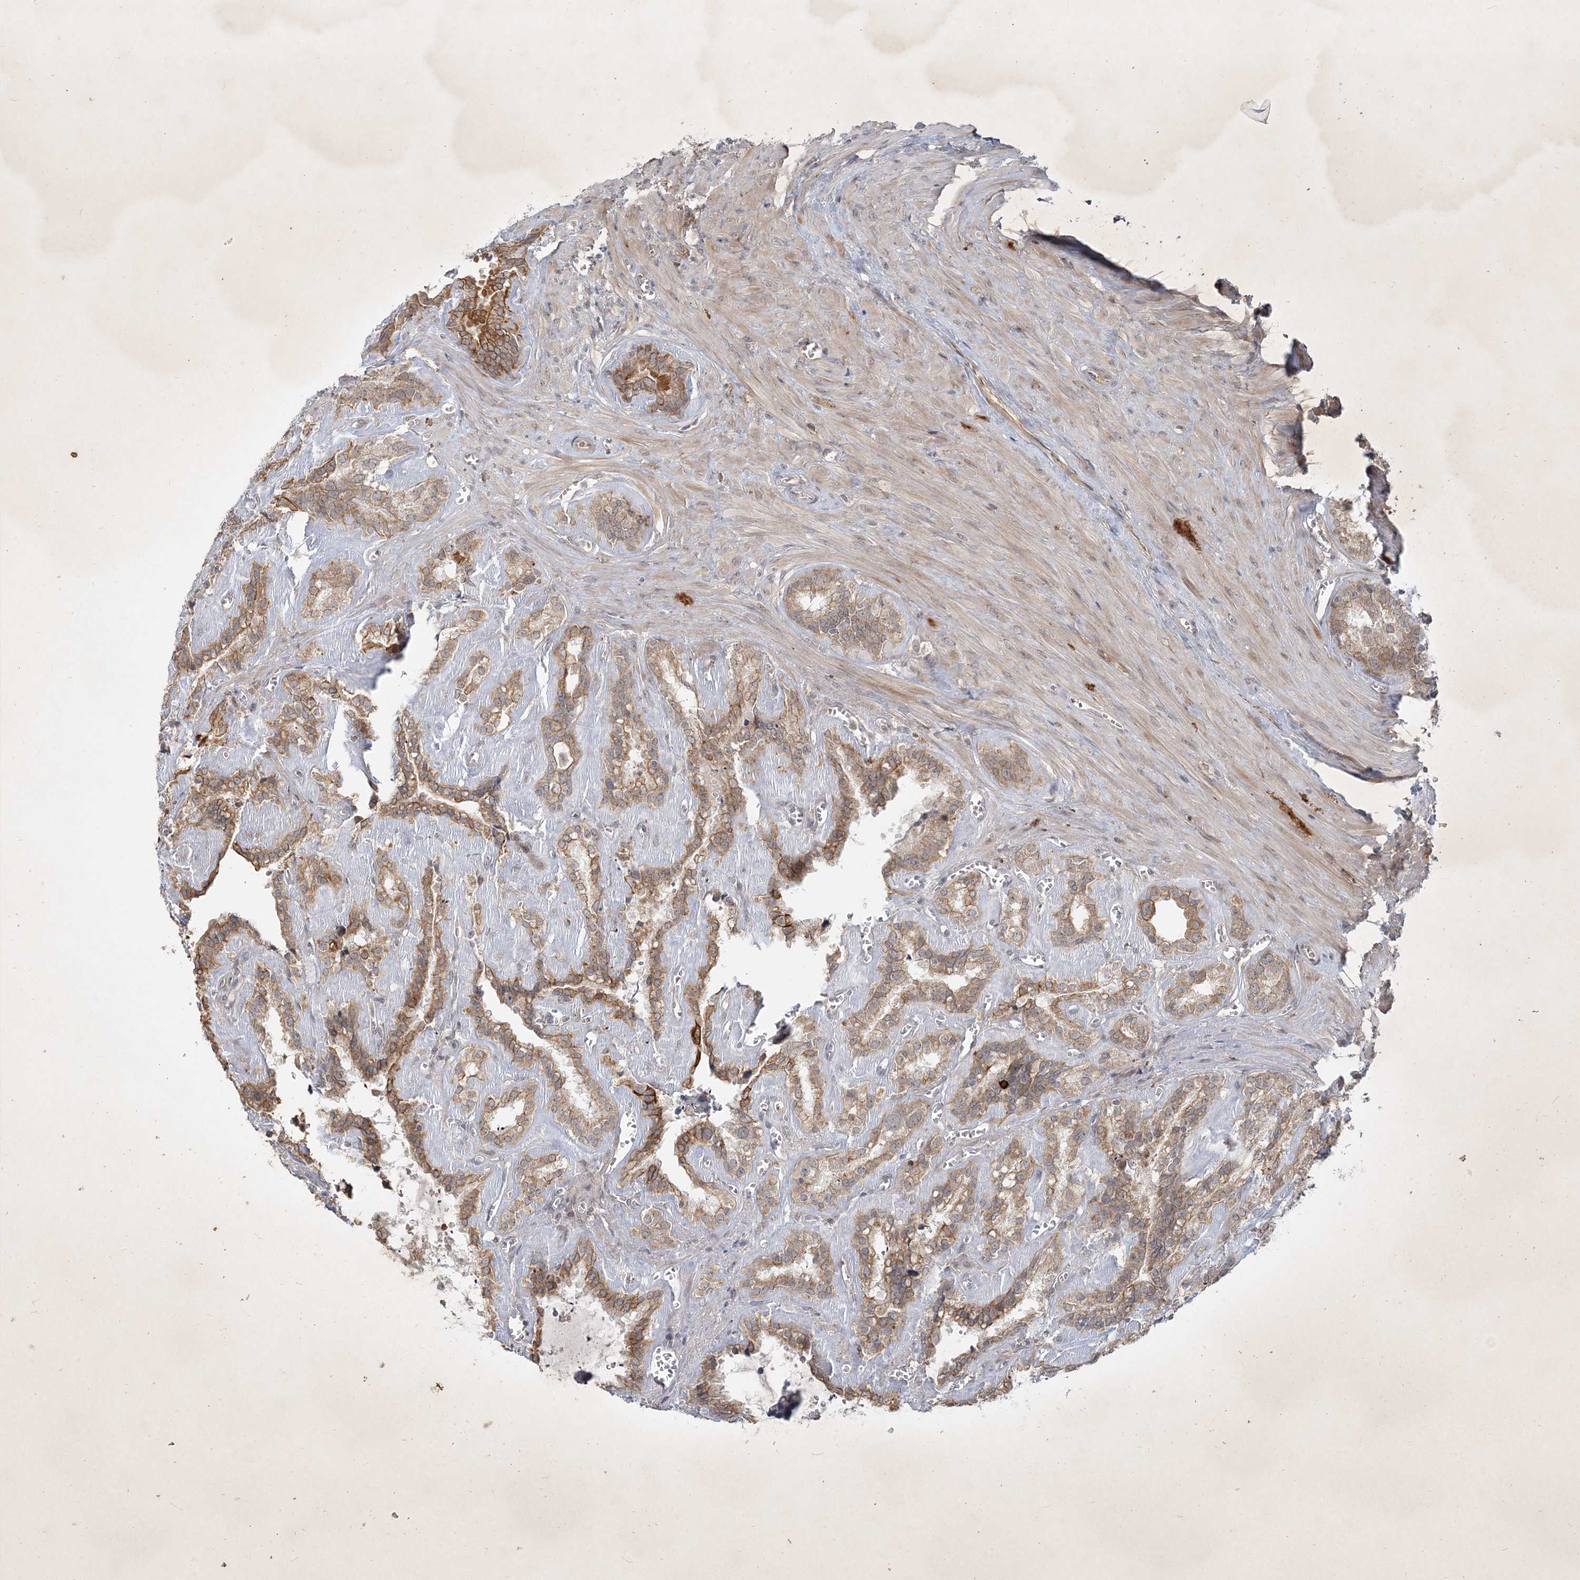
{"staining": {"intensity": "moderate", "quantity": "25%-75%", "location": "cytoplasmic/membranous"}, "tissue": "seminal vesicle", "cell_type": "Glandular cells", "image_type": "normal", "snomed": [{"axis": "morphology", "description": "Normal tissue, NOS"}, {"axis": "topography", "description": "Prostate"}, {"axis": "topography", "description": "Seminal veicle"}], "caption": "A brown stain highlights moderate cytoplasmic/membranous staining of a protein in glandular cells of unremarkable human seminal vesicle. The protein is stained brown, and the nuclei are stained in blue (DAB IHC with brightfield microscopy, high magnification).", "gene": "BOD1L2", "patient": {"sex": "male", "age": 59}}